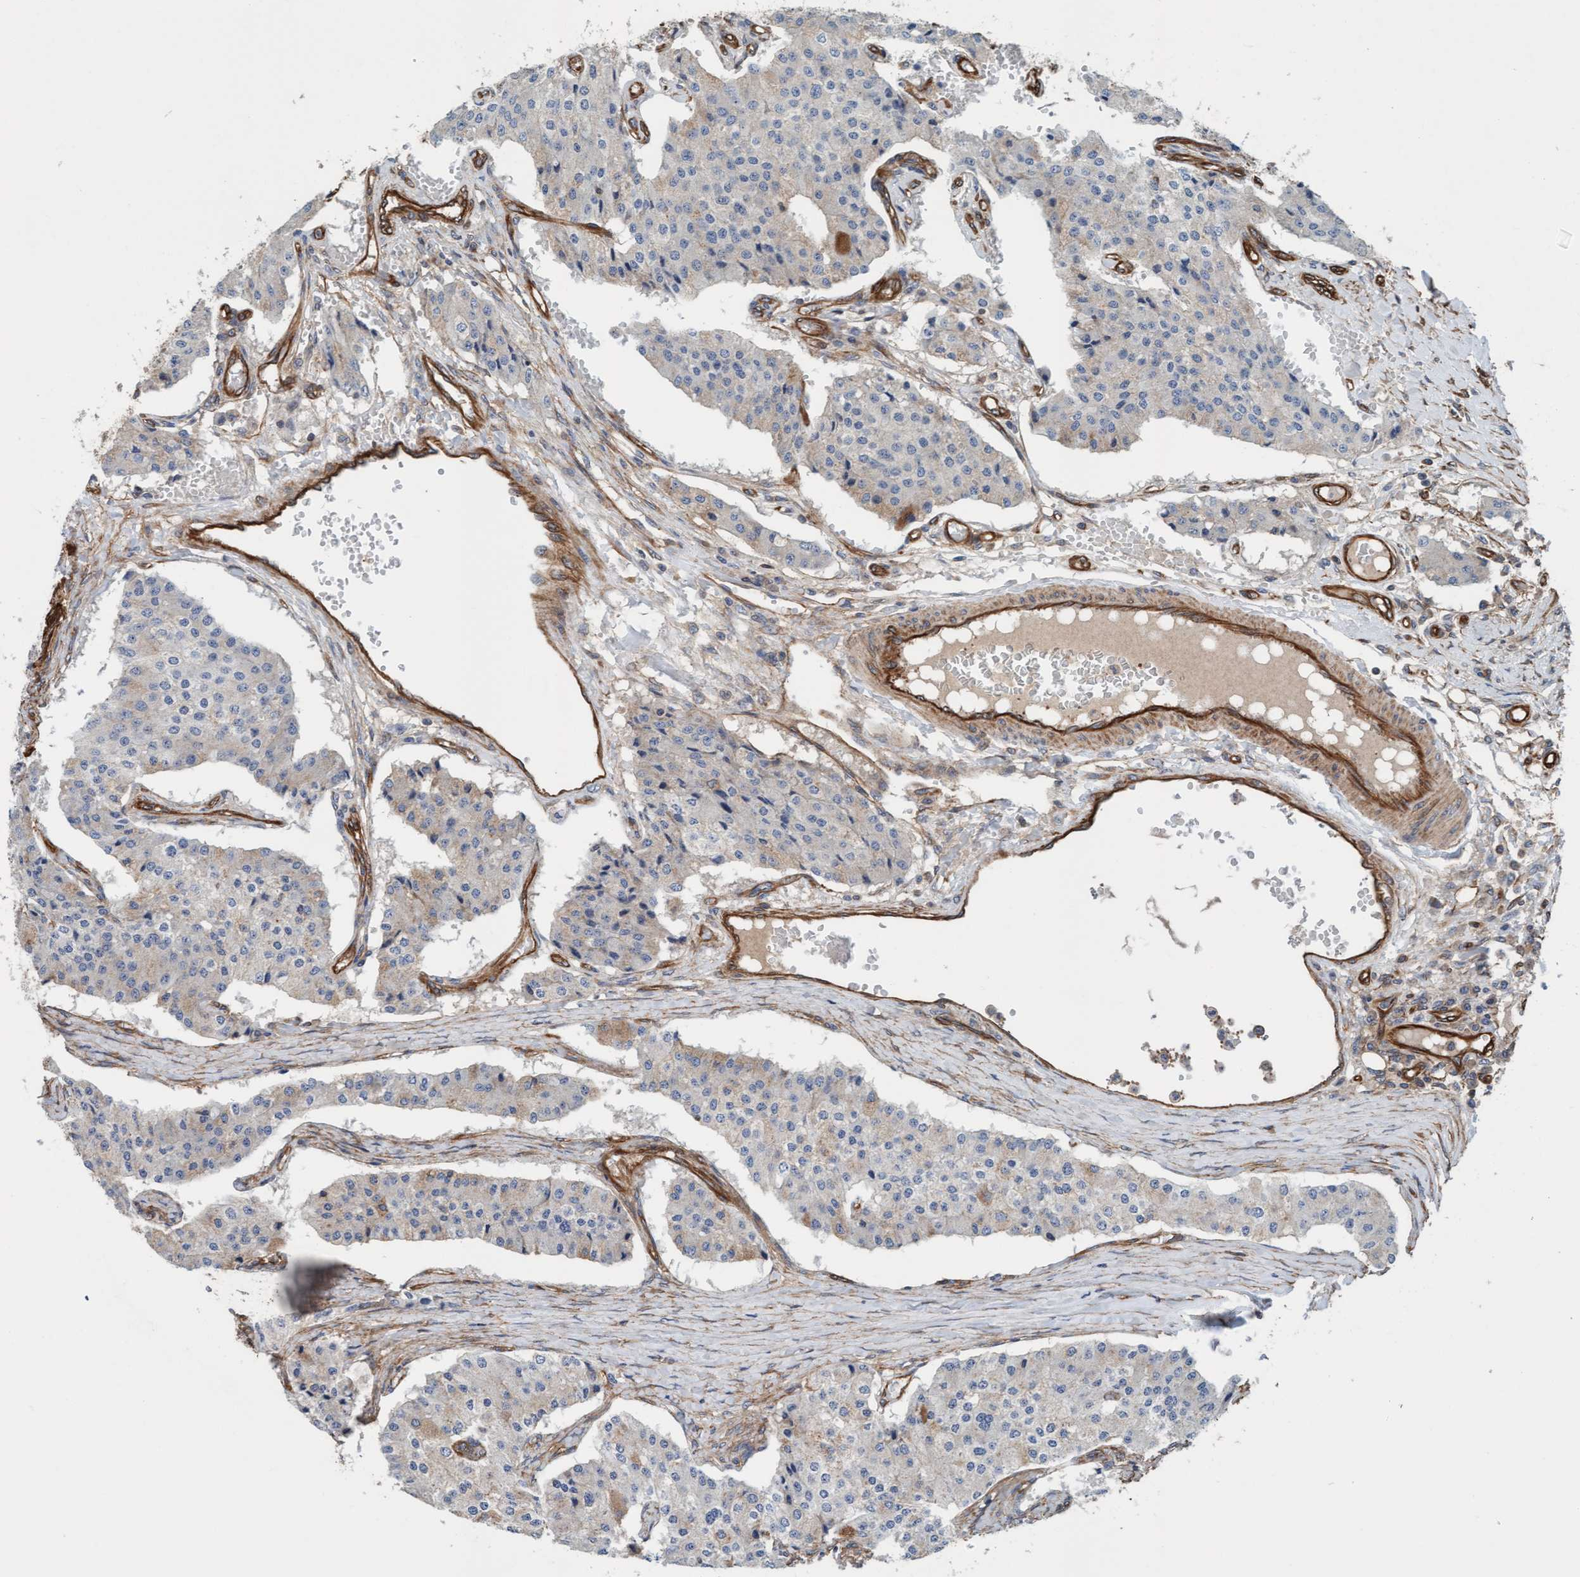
{"staining": {"intensity": "negative", "quantity": "none", "location": "none"}, "tissue": "carcinoid", "cell_type": "Tumor cells", "image_type": "cancer", "snomed": [{"axis": "morphology", "description": "Carcinoid, malignant, NOS"}, {"axis": "topography", "description": "Colon"}], "caption": "DAB (3,3'-diaminobenzidine) immunohistochemical staining of human carcinoid shows no significant expression in tumor cells. The staining was performed using DAB (3,3'-diaminobenzidine) to visualize the protein expression in brown, while the nuclei were stained in blue with hematoxylin (Magnification: 20x).", "gene": "STXBP4", "patient": {"sex": "female", "age": 52}}